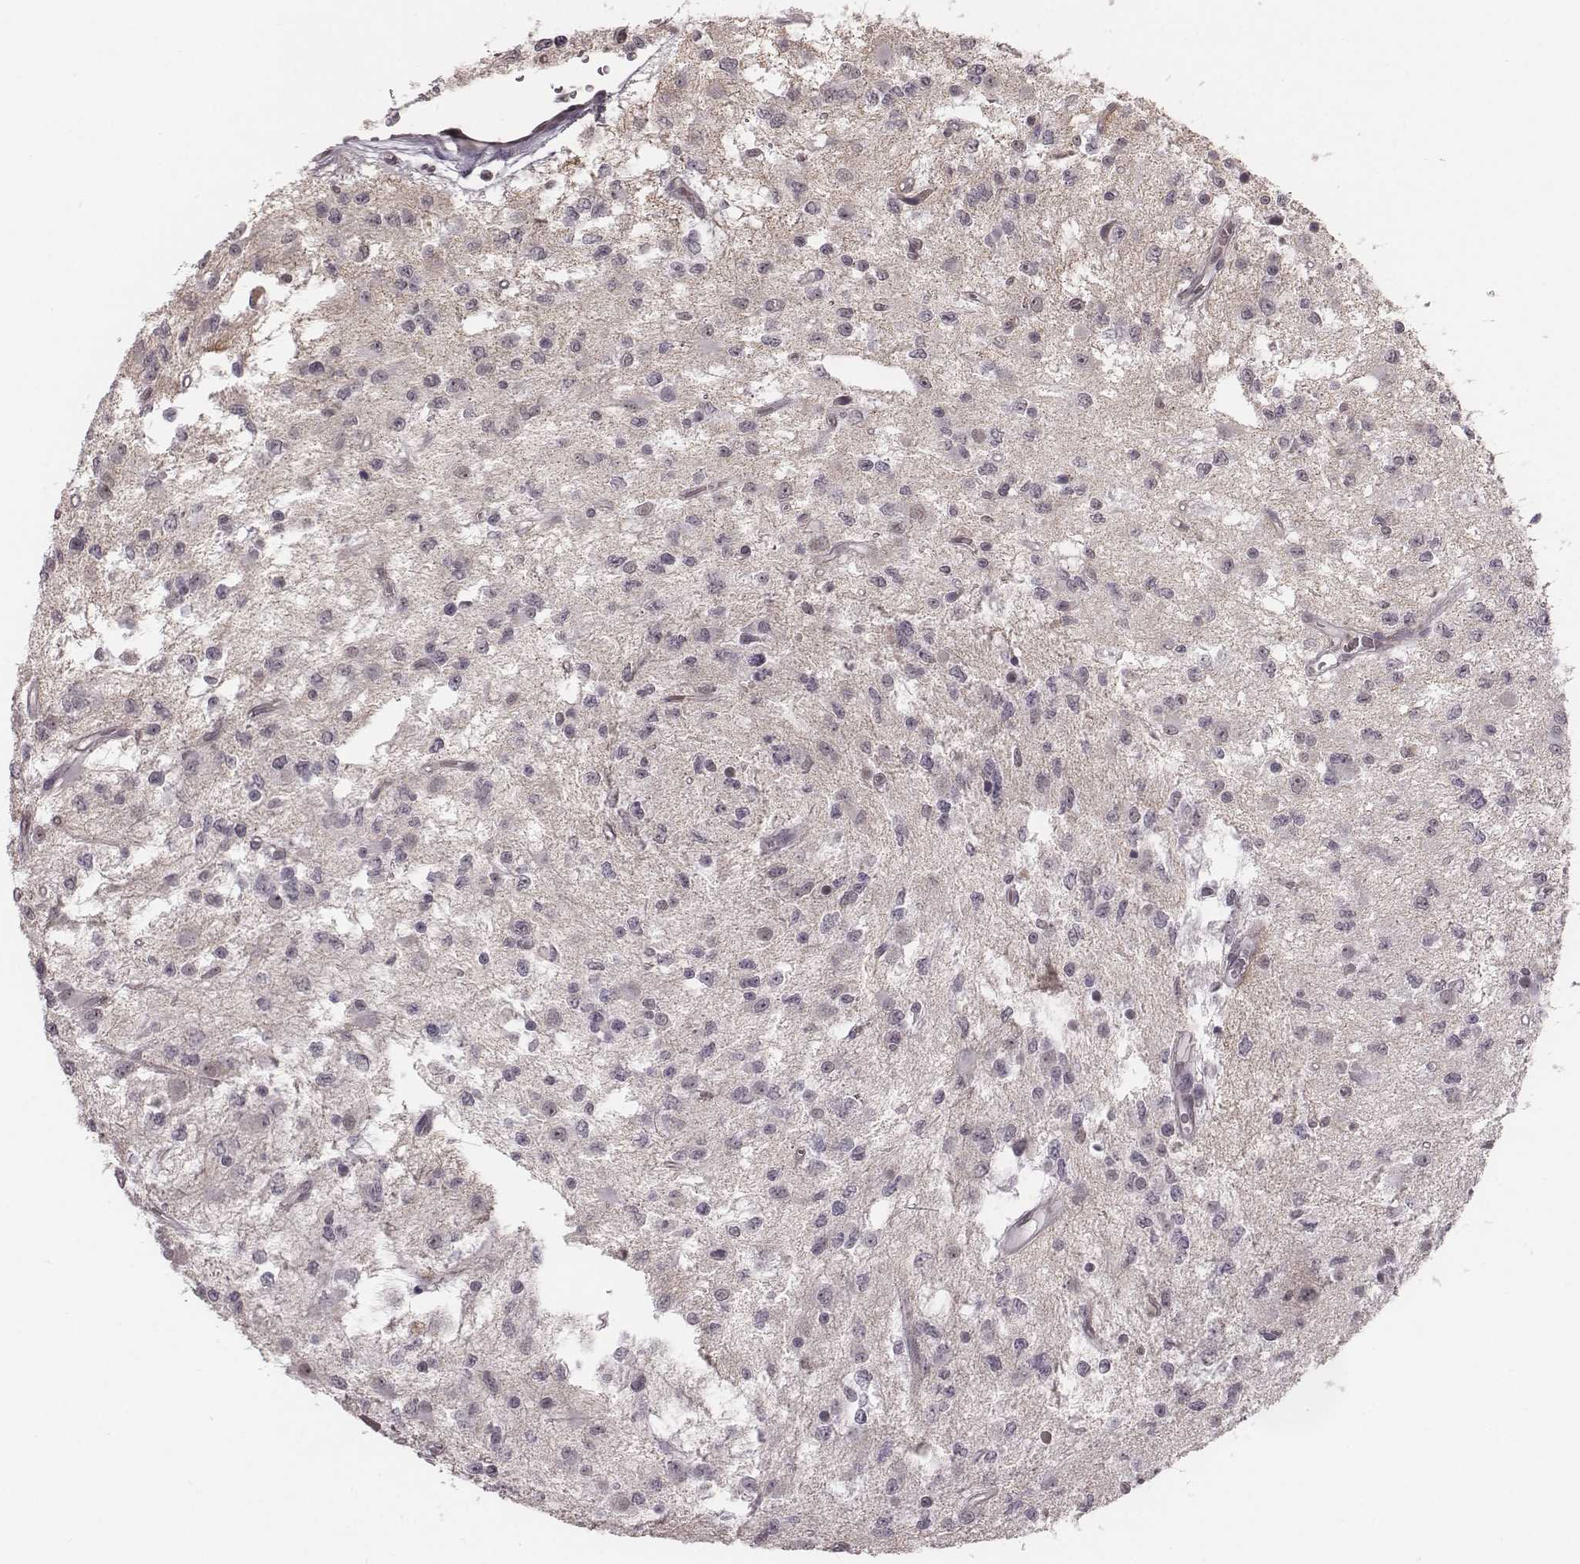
{"staining": {"intensity": "negative", "quantity": "none", "location": "none"}, "tissue": "glioma", "cell_type": "Tumor cells", "image_type": "cancer", "snomed": [{"axis": "morphology", "description": "Glioma, malignant, Low grade"}, {"axis": "topography", "description": "Brain"}], "caption": "This photomicrograph is of glioma stained with immunohistochemistry (IHC) to label a protein in brown with the nuclei are counter-stained blue. There is no staining in tumor cells.", "gene": "RPGRIP1", "patient": {"sex": "female", "age": 45}}